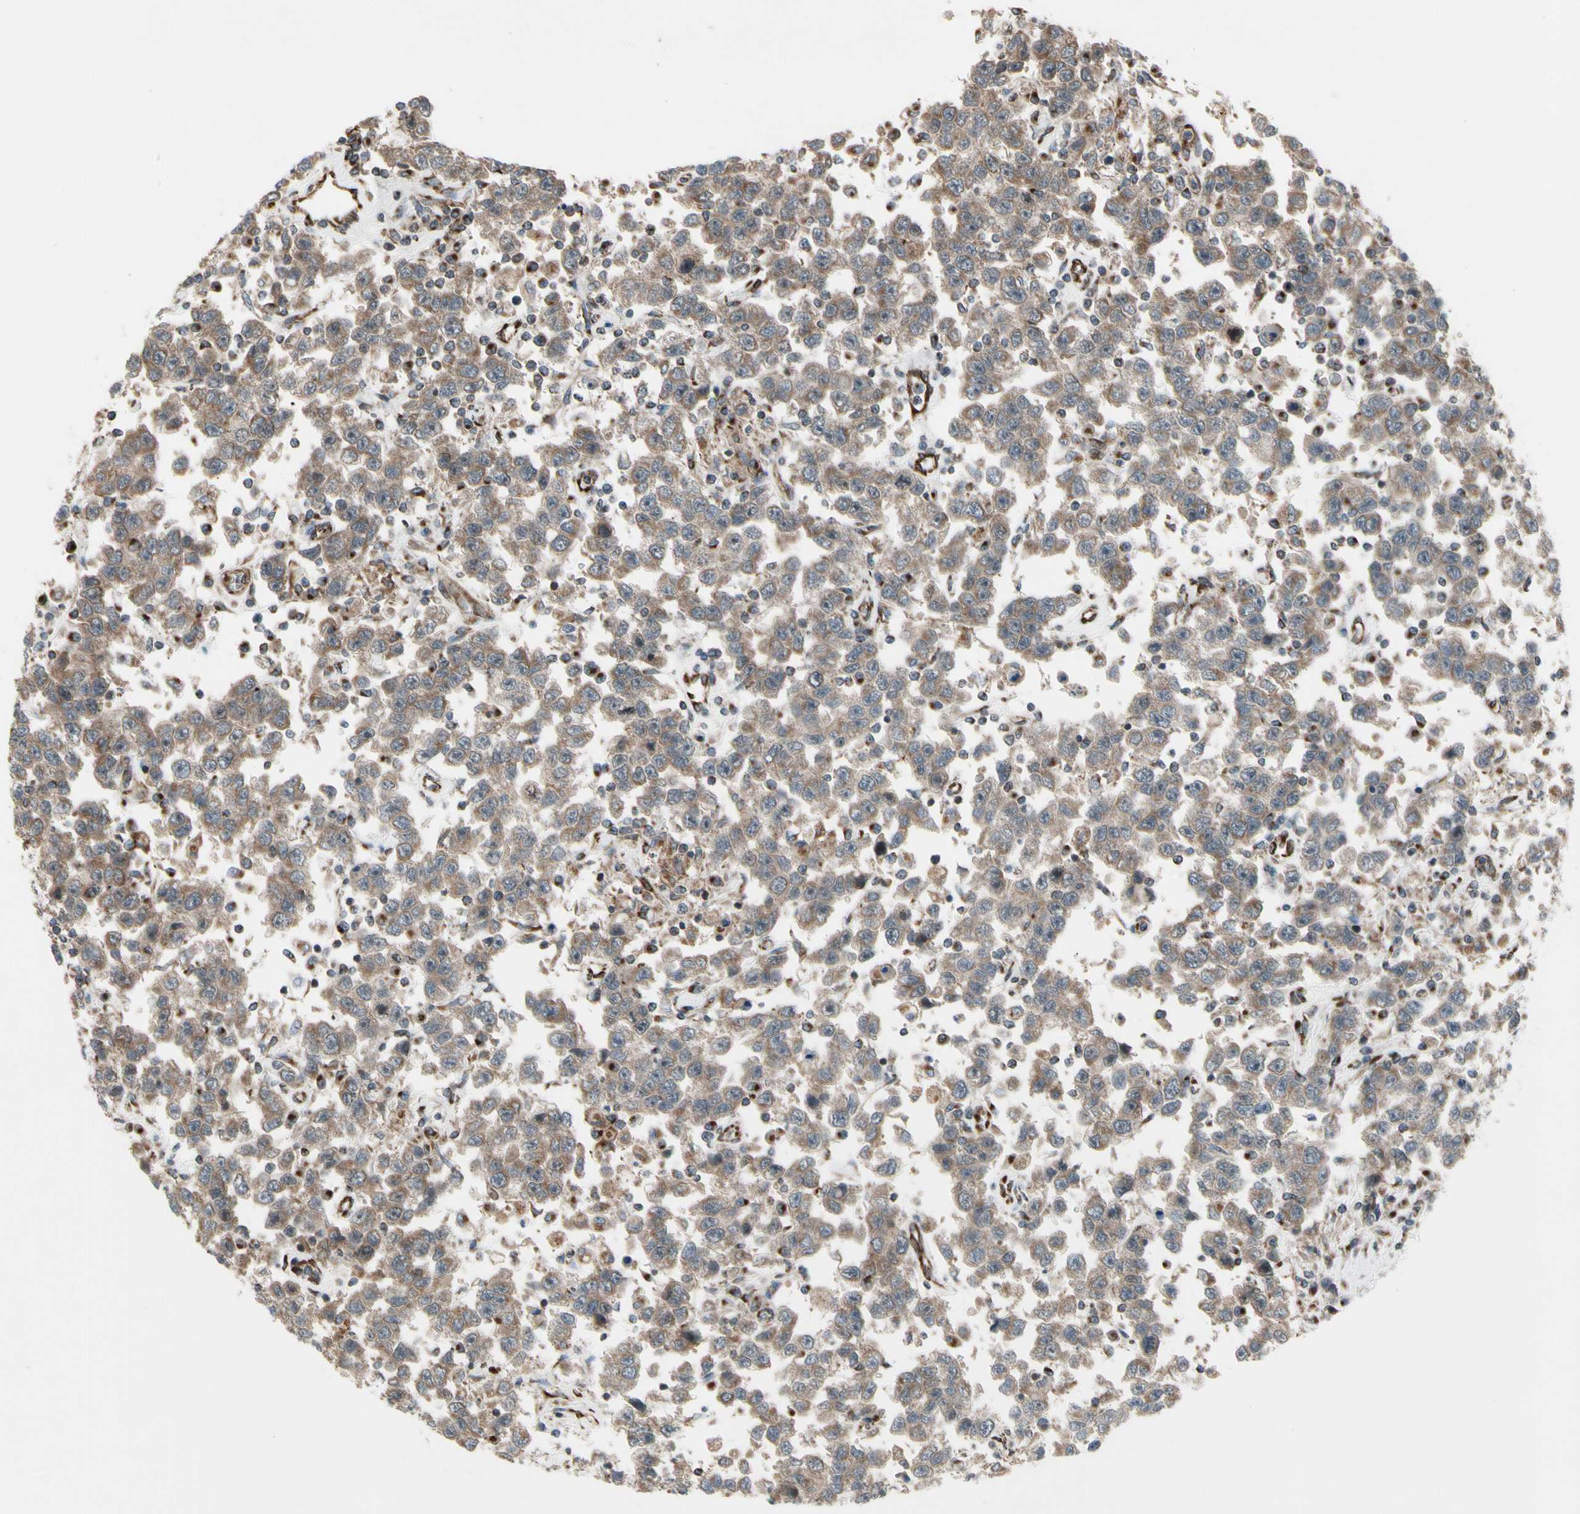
{"staining": {"intensity": "moderate", "quantity": ">75%", "location": "cytoplasmic/membranous"}, "tissue": "testis cancer", "cell_type": "Tumor cells", "image_type": "cancer", "snomed": [{"axis": "morphology", "description": "Seminoma, NOS"}, {"axis": "topography", "description": "Testis"}], "caption": "High-power microscopy captured an immunohistochemistry micrograph of testis cancer (seminoma), revealing moderate cytoplasmic/membranous staining in about >75% of tumor cells.", "gene": "SLC39A9", "patient": {"sex": "male", "age": 41}}